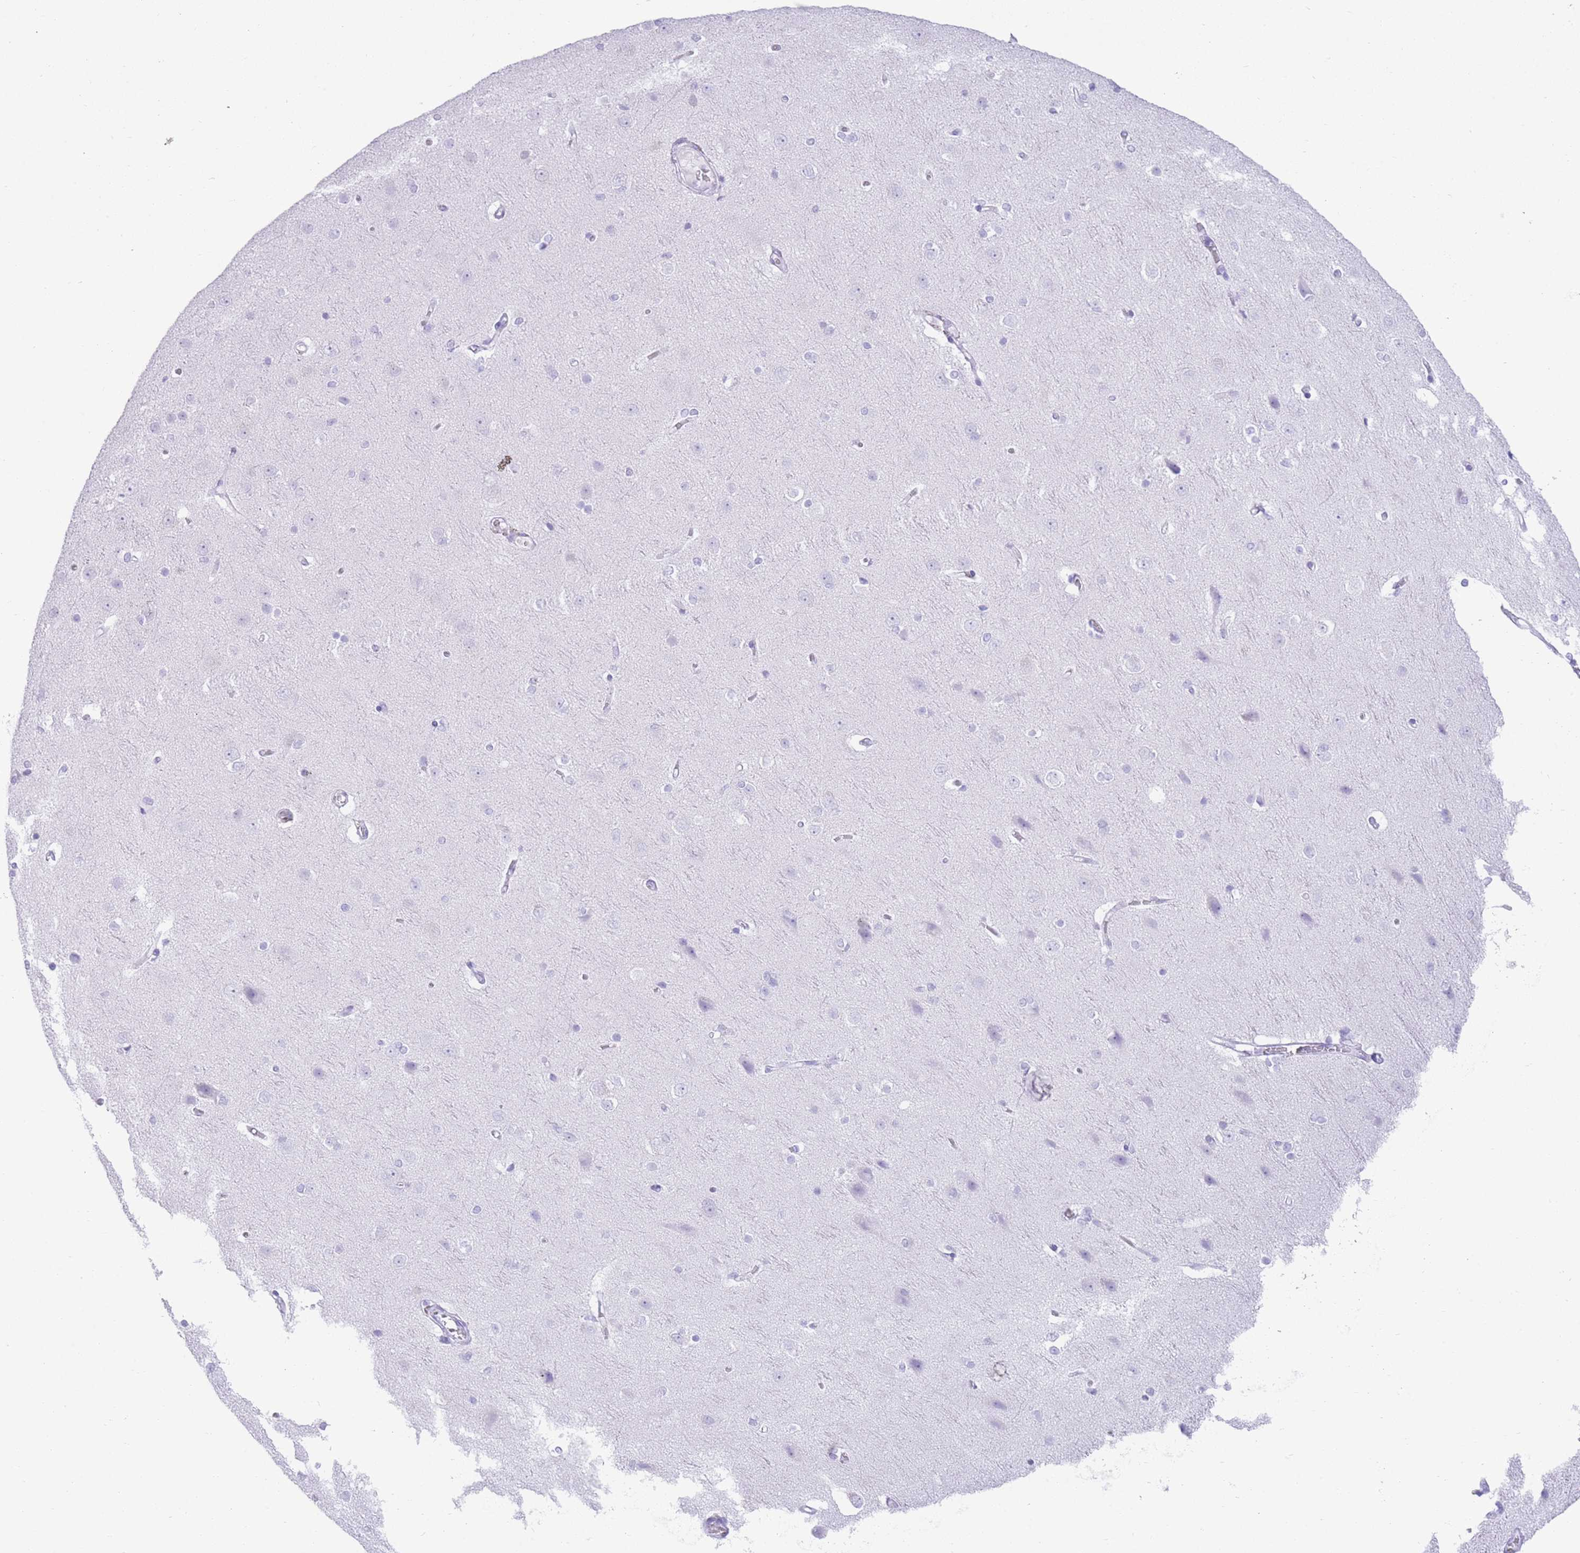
{"staining": {"intensity": "negative", "quantity": "none", "location": "none"}, "tissue": "cerebral cortex", "cell_type": "Endothelial cells", "image_type": "normal", "snomed": [{"axis": "morphology", "description": "Normal tissue, NOS"}, {"axis": "topography", "description": "Cerebral cortex"}], "caption": "High power microscopy histopathology image of an immunohistochemistry (IHC) micrograph of normal cerebral cortex, revealing no significant expression in endothelial cells.", "gene": "ELOA2", "patient": {"sex": "male", "age": 37}}